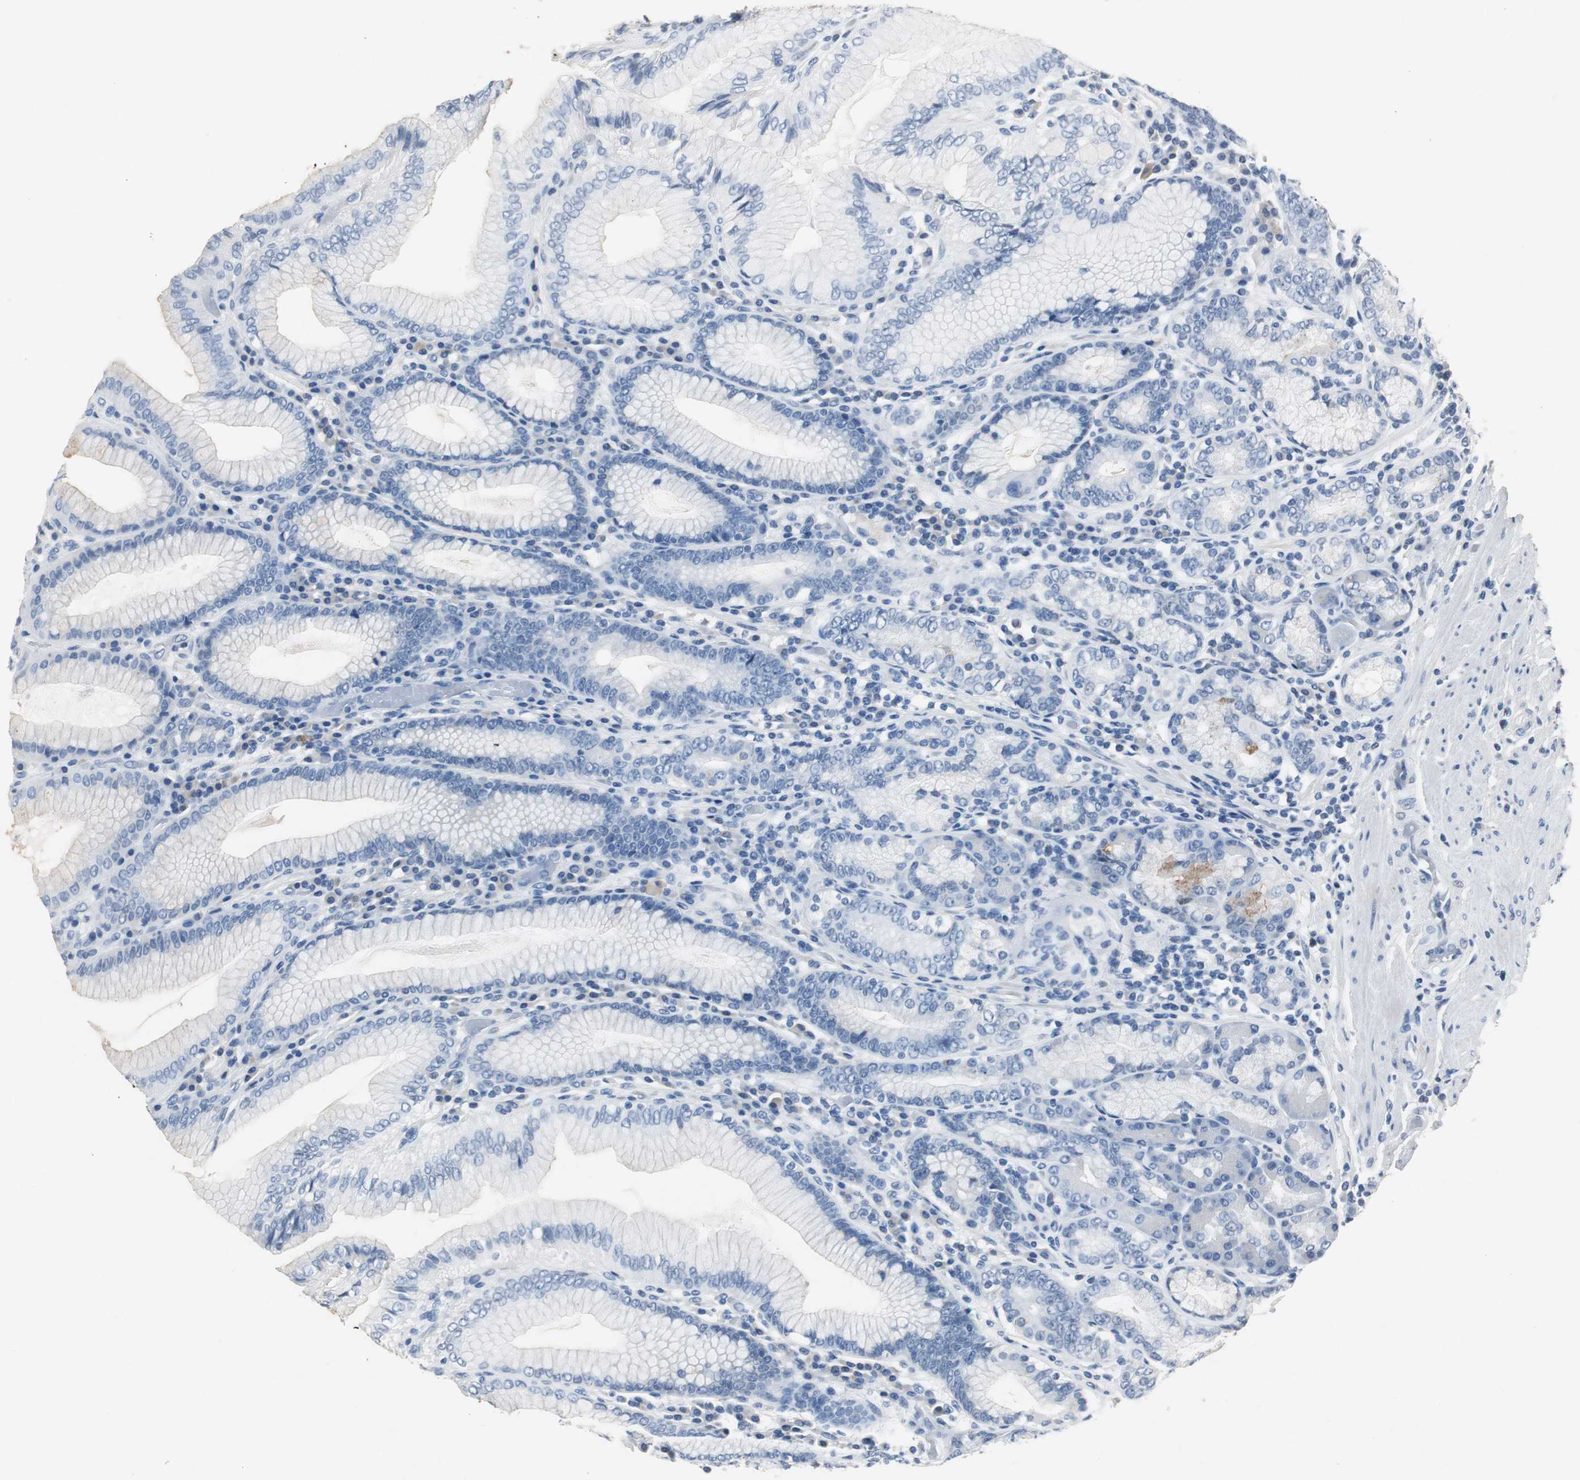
{"staining": {"intensity": "moderate", "quantity": "<25%", "location": "cytoplasmic/membranous"}, "tissue": "stomach", "cell_type": "Glandular cells", "image_type": "normal", "snomed": [{"axis": "morphology", "description": "Normal tissue, NOS"}, {"axis": "topography", "description": "Stomach, lower"}], "caption": "Human stomach stained with a brown dye exhibits moderate cytoplasmic/membranous positive staining in about <25% of glandular cells.", "gene": "LRP2", "patient": {"sex": "female", "age": 76}}